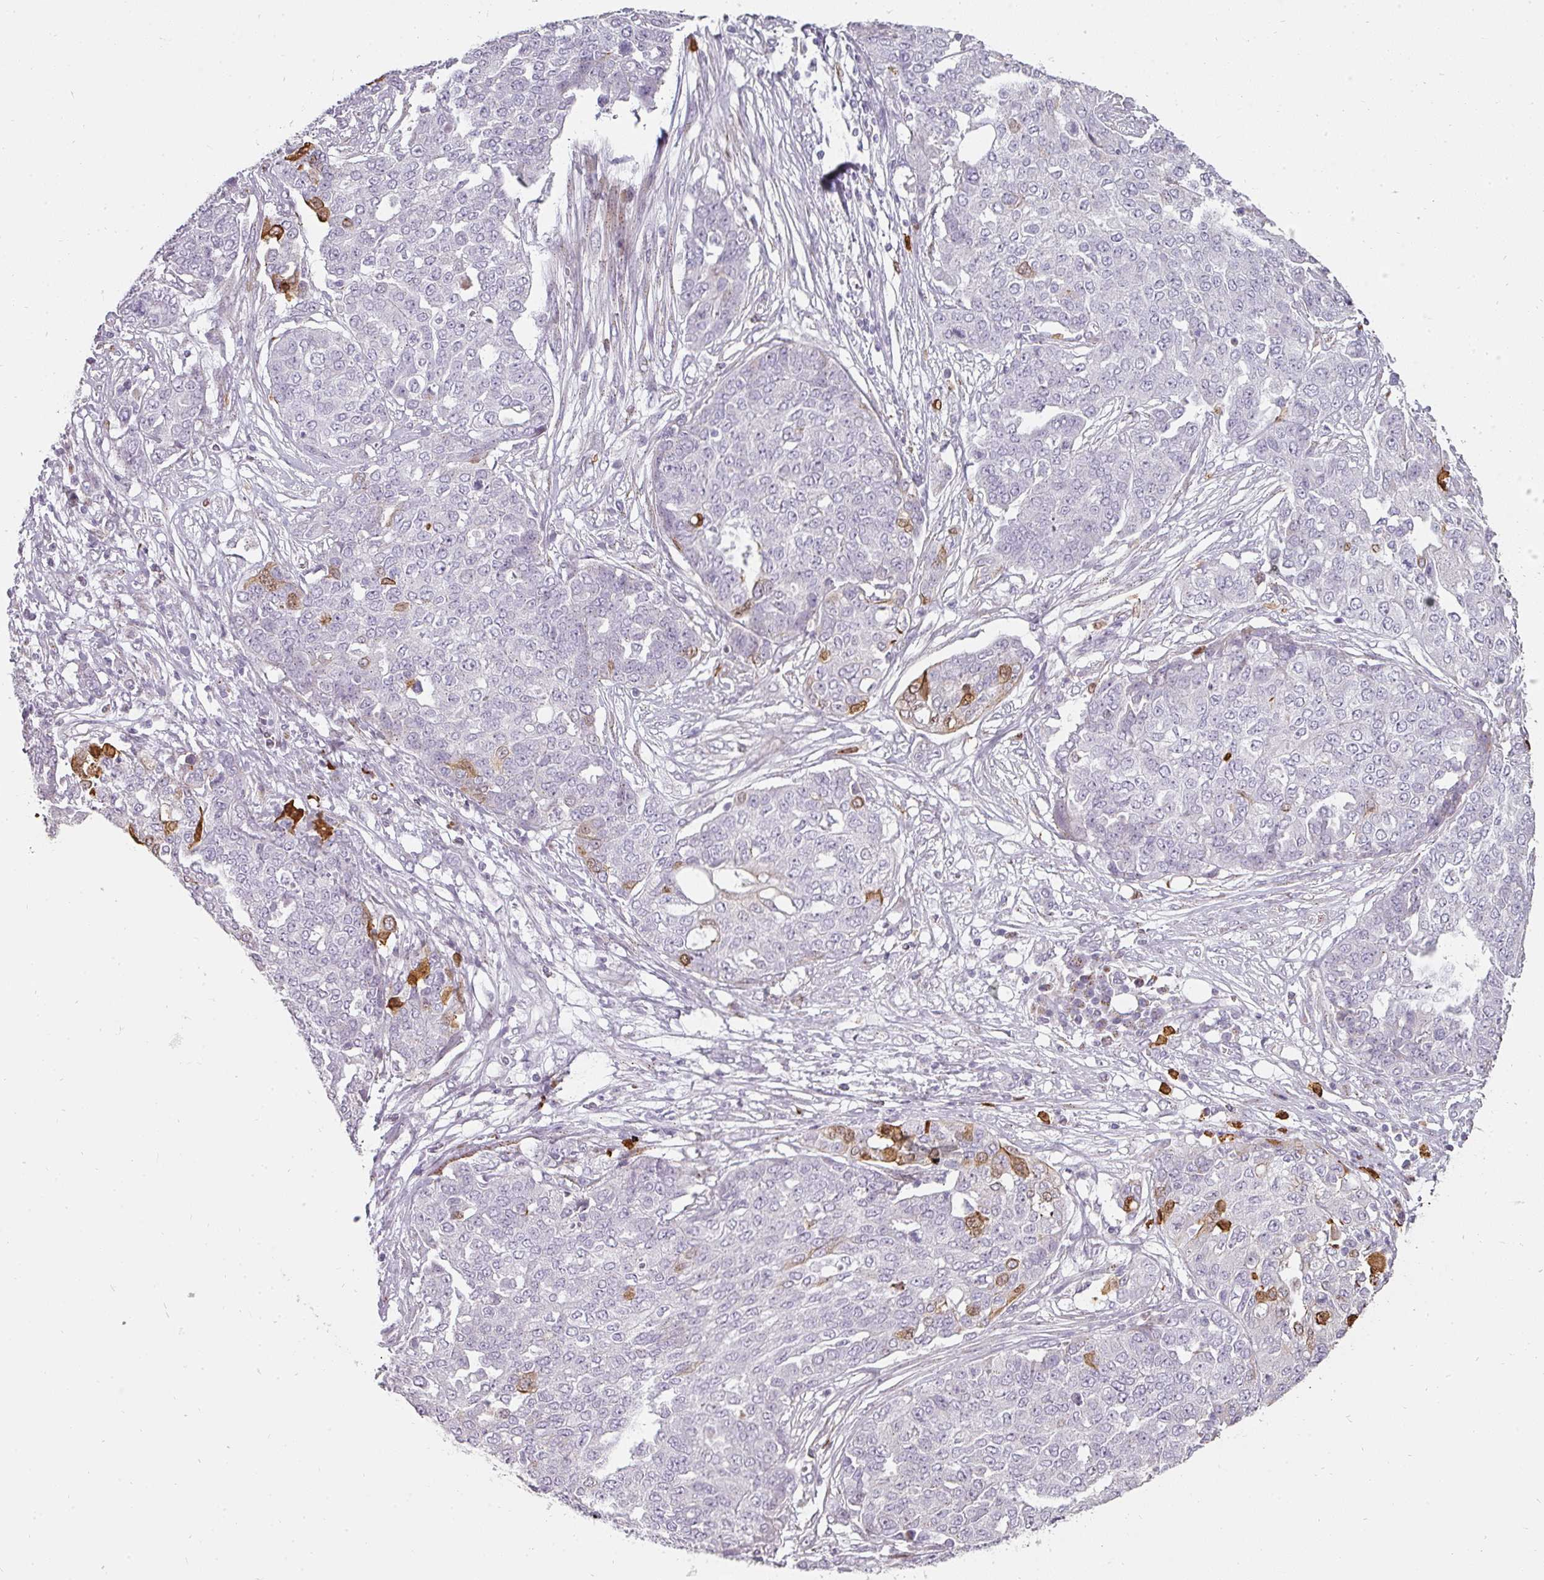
{"staining": {"intensity": "moderate", "quantity": "<25%", "location": "cytoplasmic/membranous"}, "tissue": "ovarian cancer", "cell_type": "Tumor cells", "image_type": "cancer", "snomed": [{"axis": "morphology", "description": "Cystadenocarcinoma, serous, NOS"}, {"axis": "topography", "description": "Soft tissue"}, {"axis": "topography", "description": "Ovary"}], "caption": "A micrograph of human ovarian serous cystadenocarcinoma stained for a protein demonstrates moderate cytoplasmic/membranous brown staining in tumor cells.", "gene": "BIK", "patient": {"sex": "female", "age": 57}}